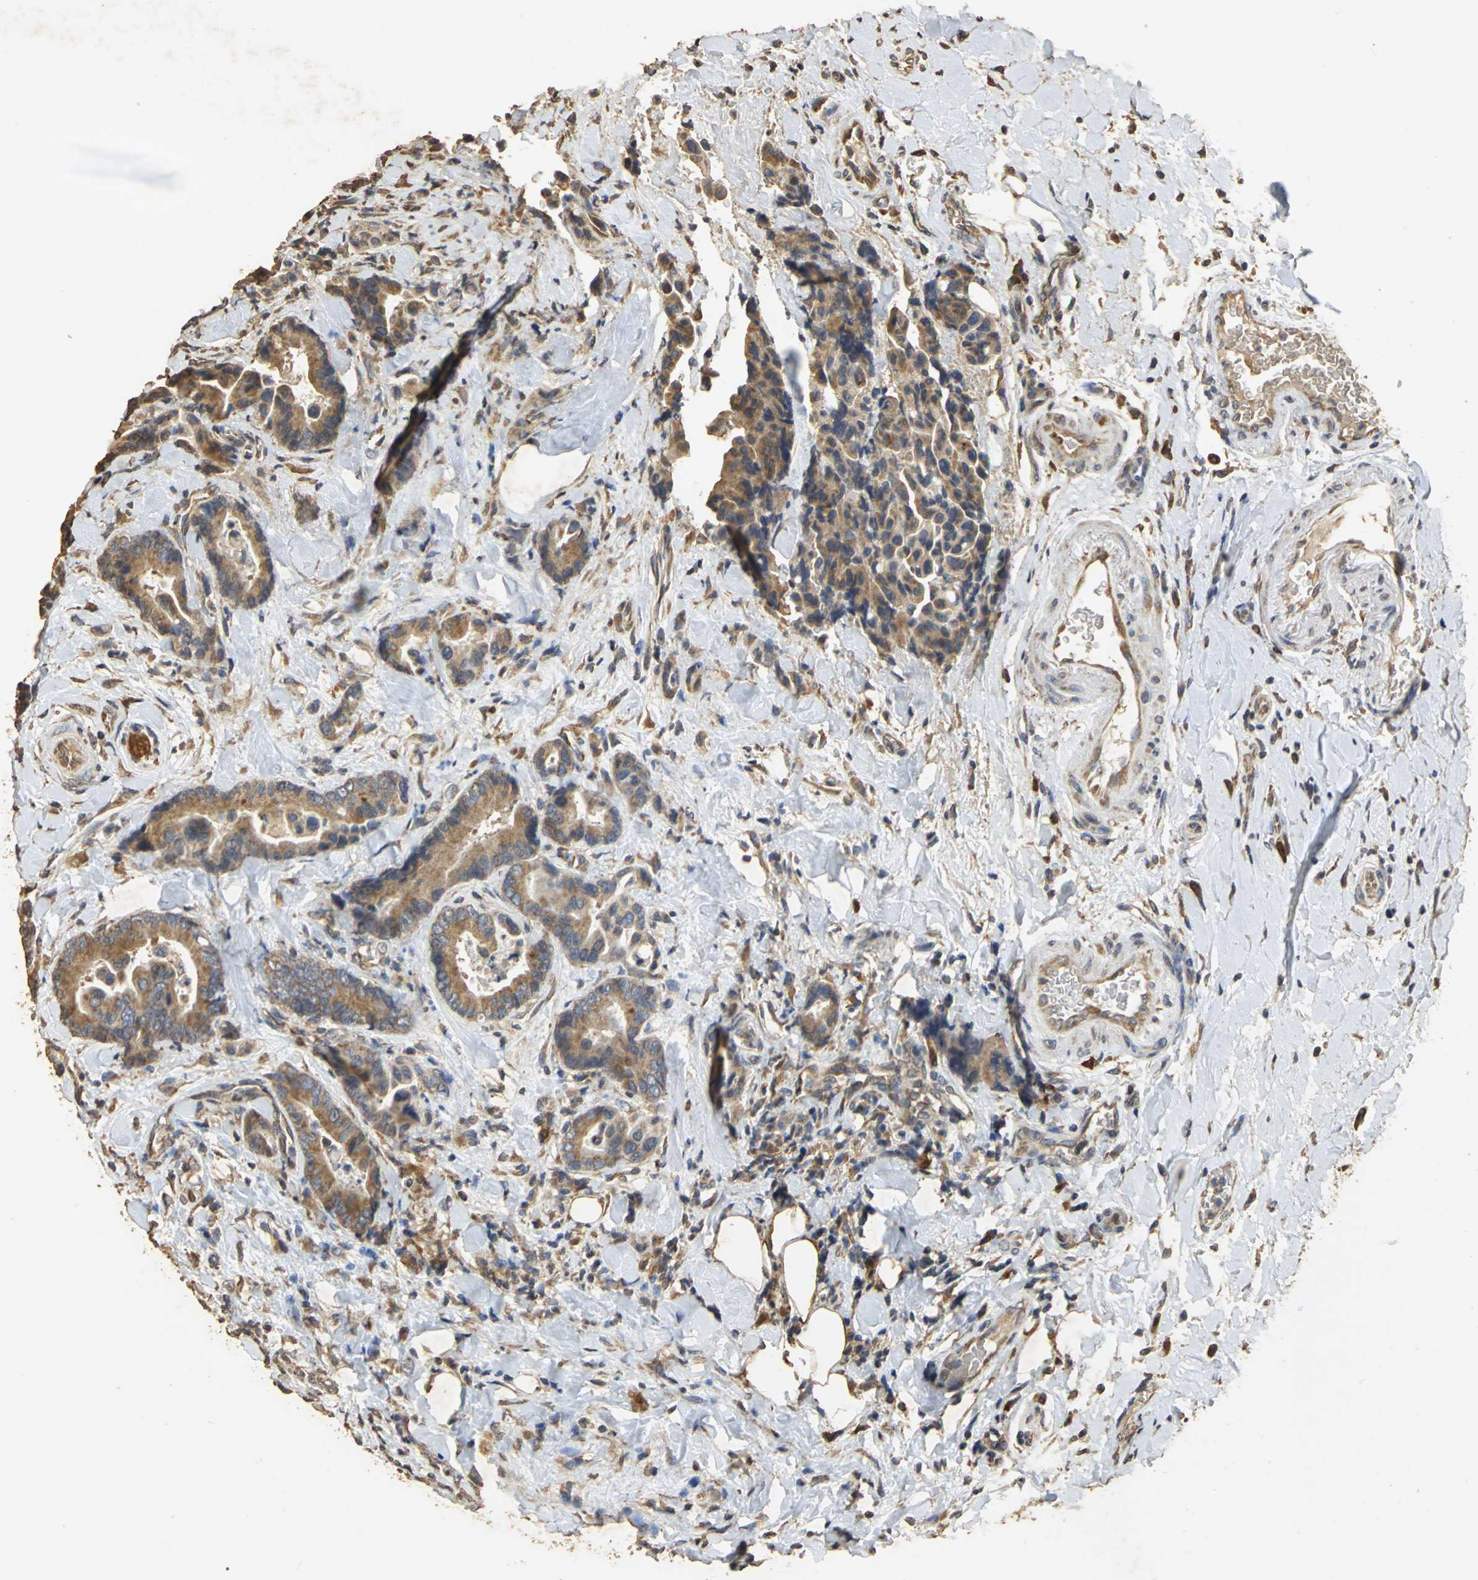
{"staining": {"intensity": "moderate", "quantity": ">75%", "location": "cytoplasmic/membranous"}, "tissue": "colorectal cancer", "cell_type": "Tumor cells", "image_type": "cancer", "snomed": [{"axis": "morphology", "description": "Normal tissue, NOS"}, {"axis": "morphology", "description": "Adenocarcinoma, NOS"}, {"axis": "topography", "description": "Colon"}], "caption": "About >75% of tumor cells in human colorectal cancer (adenocarcinoma) demonstrate moderate cytoplasmic/membranous protein expression as visualized by brown immunohistochemical staining.", "gene": "ACSL4", "patient": {"sex": "male", "age": 82}}